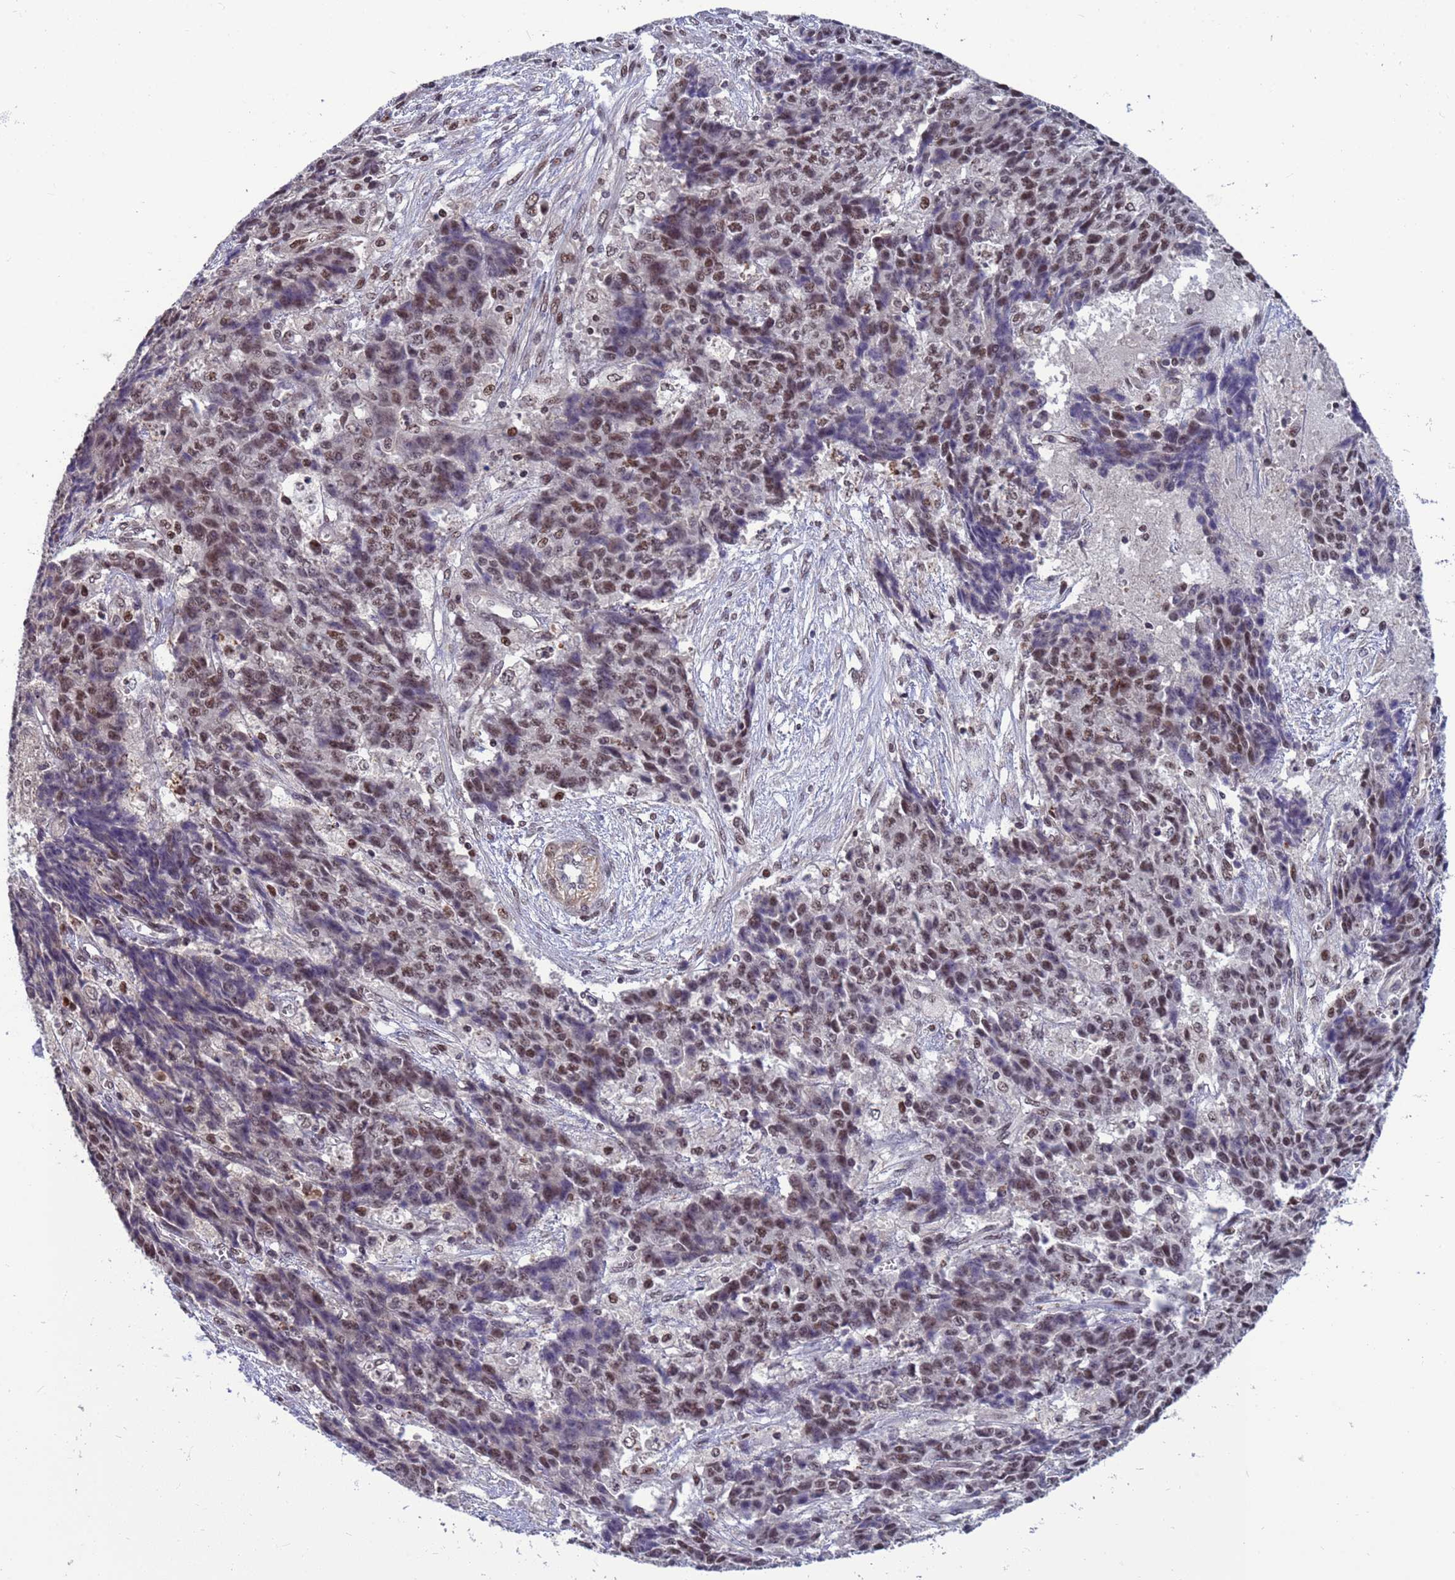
{"staining": {"intensity": "moderate", "quantity": ">75%", "location": "nuclear"}, "tissue": "ovarian cancer", "cell_type": "Tumor cells", "image_type": "cancer", "snomed": [{"axis": "morphology", "description": "Carcinoma, endometroid"}, {"axis": "topography", "description": "Ovary"}], "caption": "Immunohistochemical staining of ovarian cancer reveals medium levels of moderate nuclear protein expression in approximately >75% of tumor cells.", "gene": "NSL1", "patient": {"sex": "female", "age": 42}}